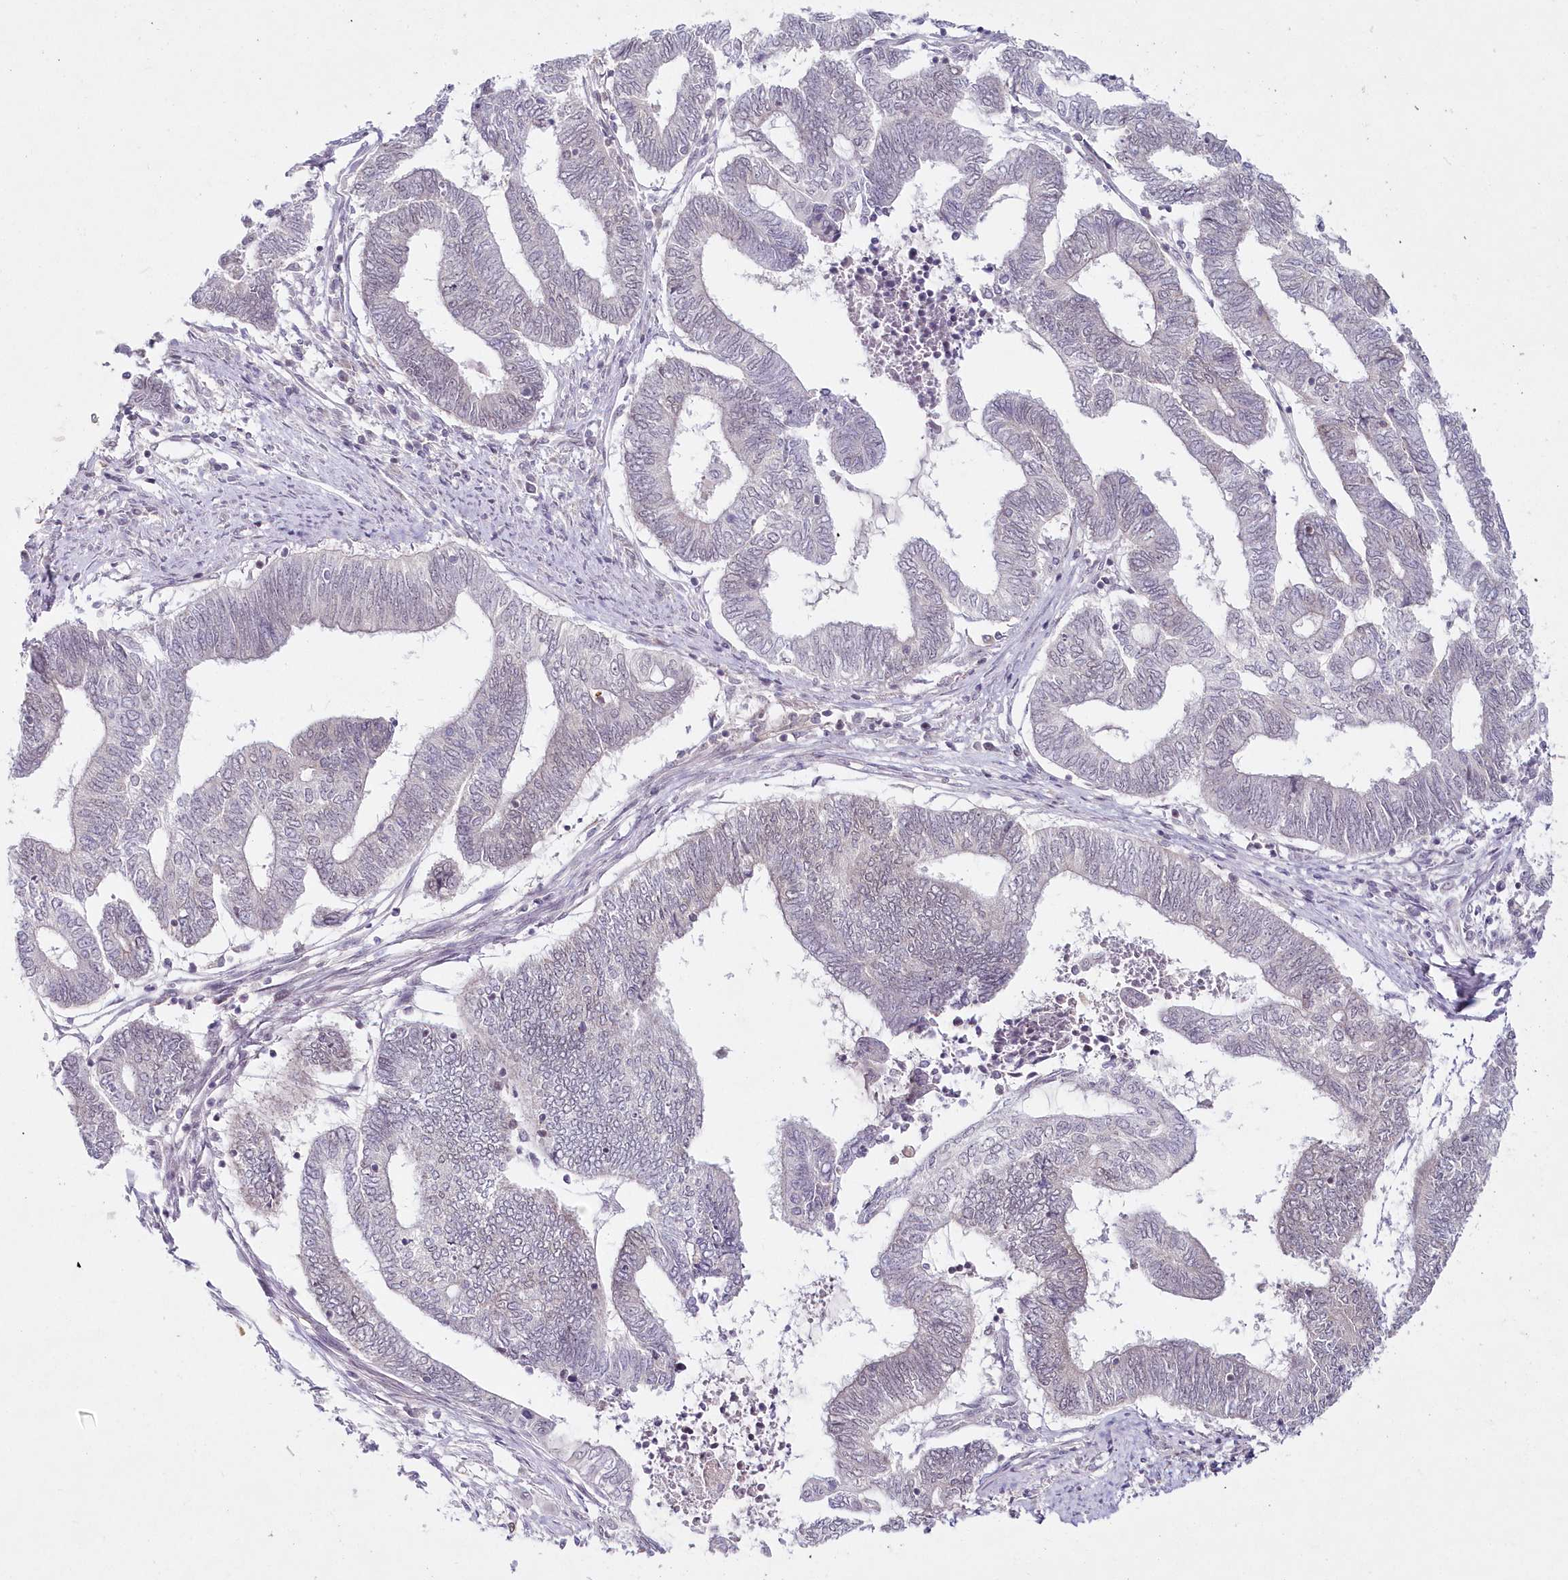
{"staining": {"intensity": "negative", "quantity": "none", "location": "none"}, "tissue": "endometrial cancer", "cell_type": "Tumor cells", "image_type": "cancer", "snomed": [{"axis": "morphology", "description": "Adenocarcinoma, NOS"}, {"axis": "topography", "description": "Uterus"}, {"axis": "topography", "description": "Endometrium"}], "caption": "DAB (3,3'-diaminobenzidine) immunohistochemical staining of human adenocarcinoma (endometrial) displays no significant positivity in tumor cells. (DAB (3,3'-diaminobenzidine) immunohistochemistry (IHC) with hematoxylin counter stain).", "gene": "HYCC2", "patient": {"sex": "female", "age": 70}}